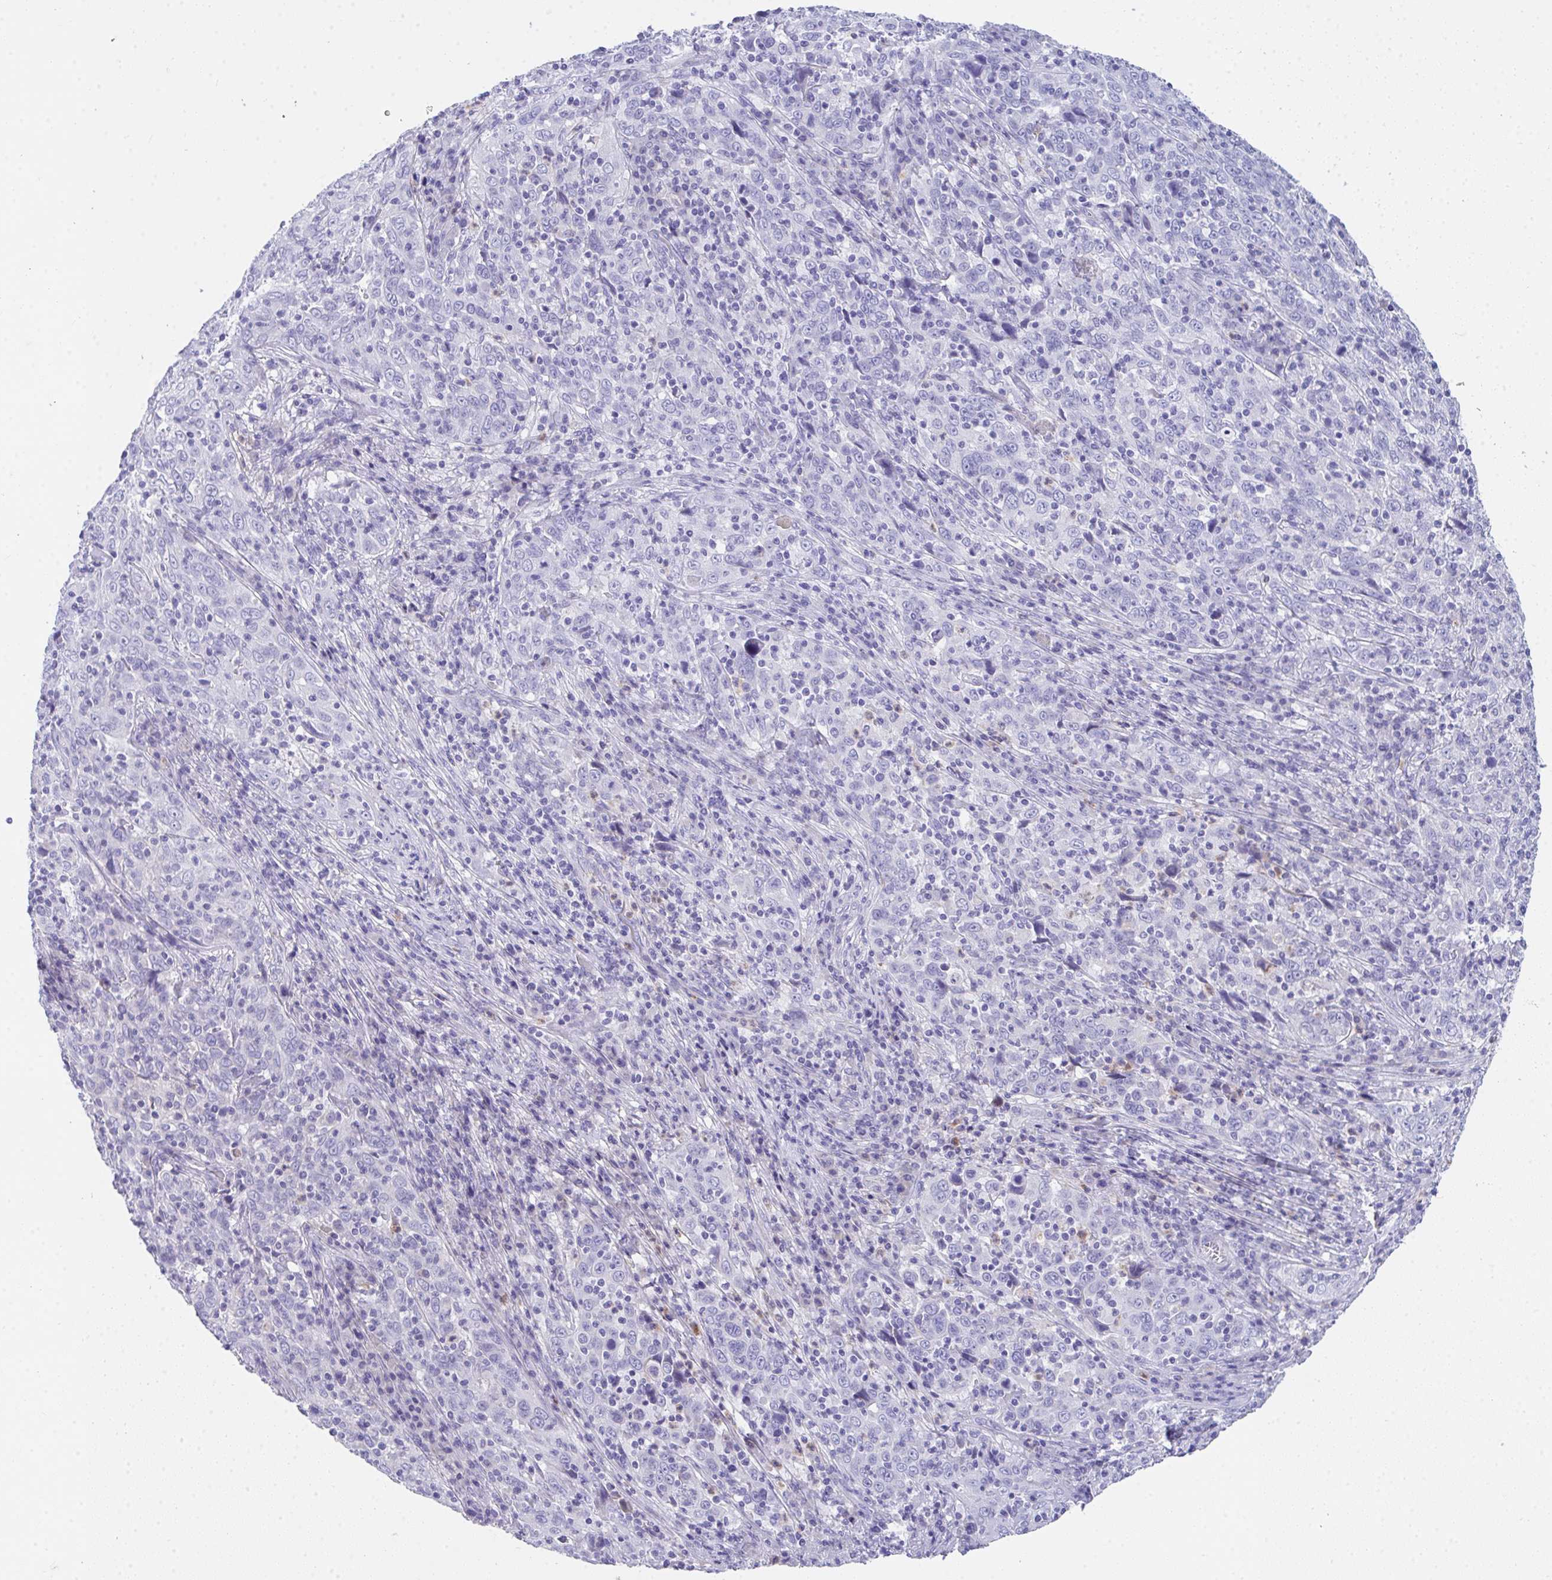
{"staining": {"intensity": "negative", "quantity": "none", "location": "none"}, "tissue": "cervical cancer", "cell_type": "Tumor cells", "image_type": "cancer", "snomed": [{"axis": "morphology", "description": "Squamous cell carcinoma, NOS"}, {"axis": "topography", "description": "Cervix"}], "caption": "DAB (3,3'-diaminobenzidine) immunohistochemical staining of squamous cell carcinoma (cervical) reveals no significant staining in tumor cells.", "gene": "COA5", "patient": {"sex": "female", "age": 46}}